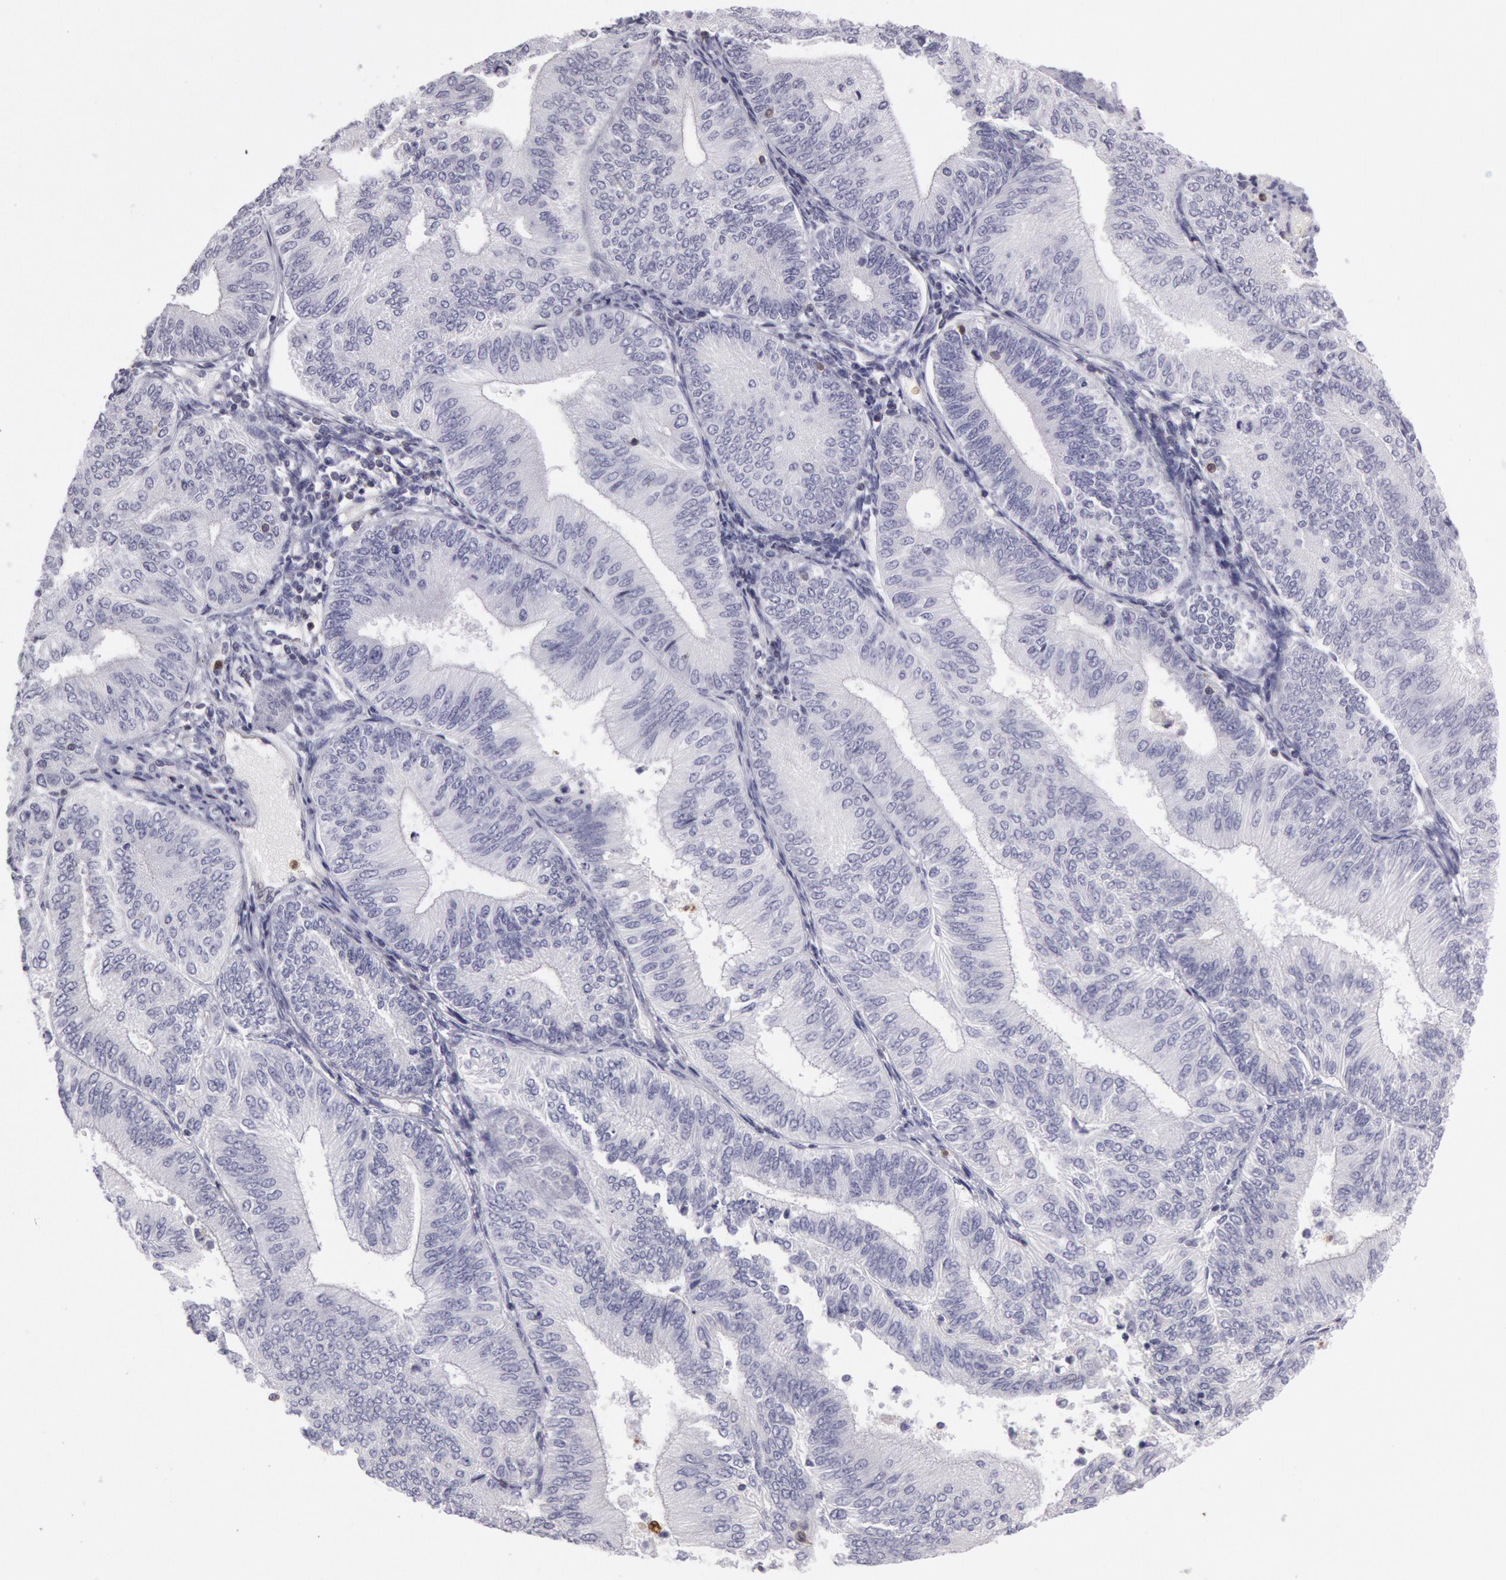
{"staining": {"intensity": "negative", "quantity": "none", "location": "none"}, "tissue": "endometrial cancer", "cell_type": "Tumor cells", "image_type": "cancer", "snomed": [{"axis": "morphology", "description": "Adenocarcinoma, NOS"}, {"axis": "topography", "description": "Endometrium"}], "caption": "This is an immunohistochemistry (IHC) histopathology image of endometrial cancer. There is no positivity in tumor cells.", "gene": "RAB27A", "patient": {"sex": "female", "age": 55}}